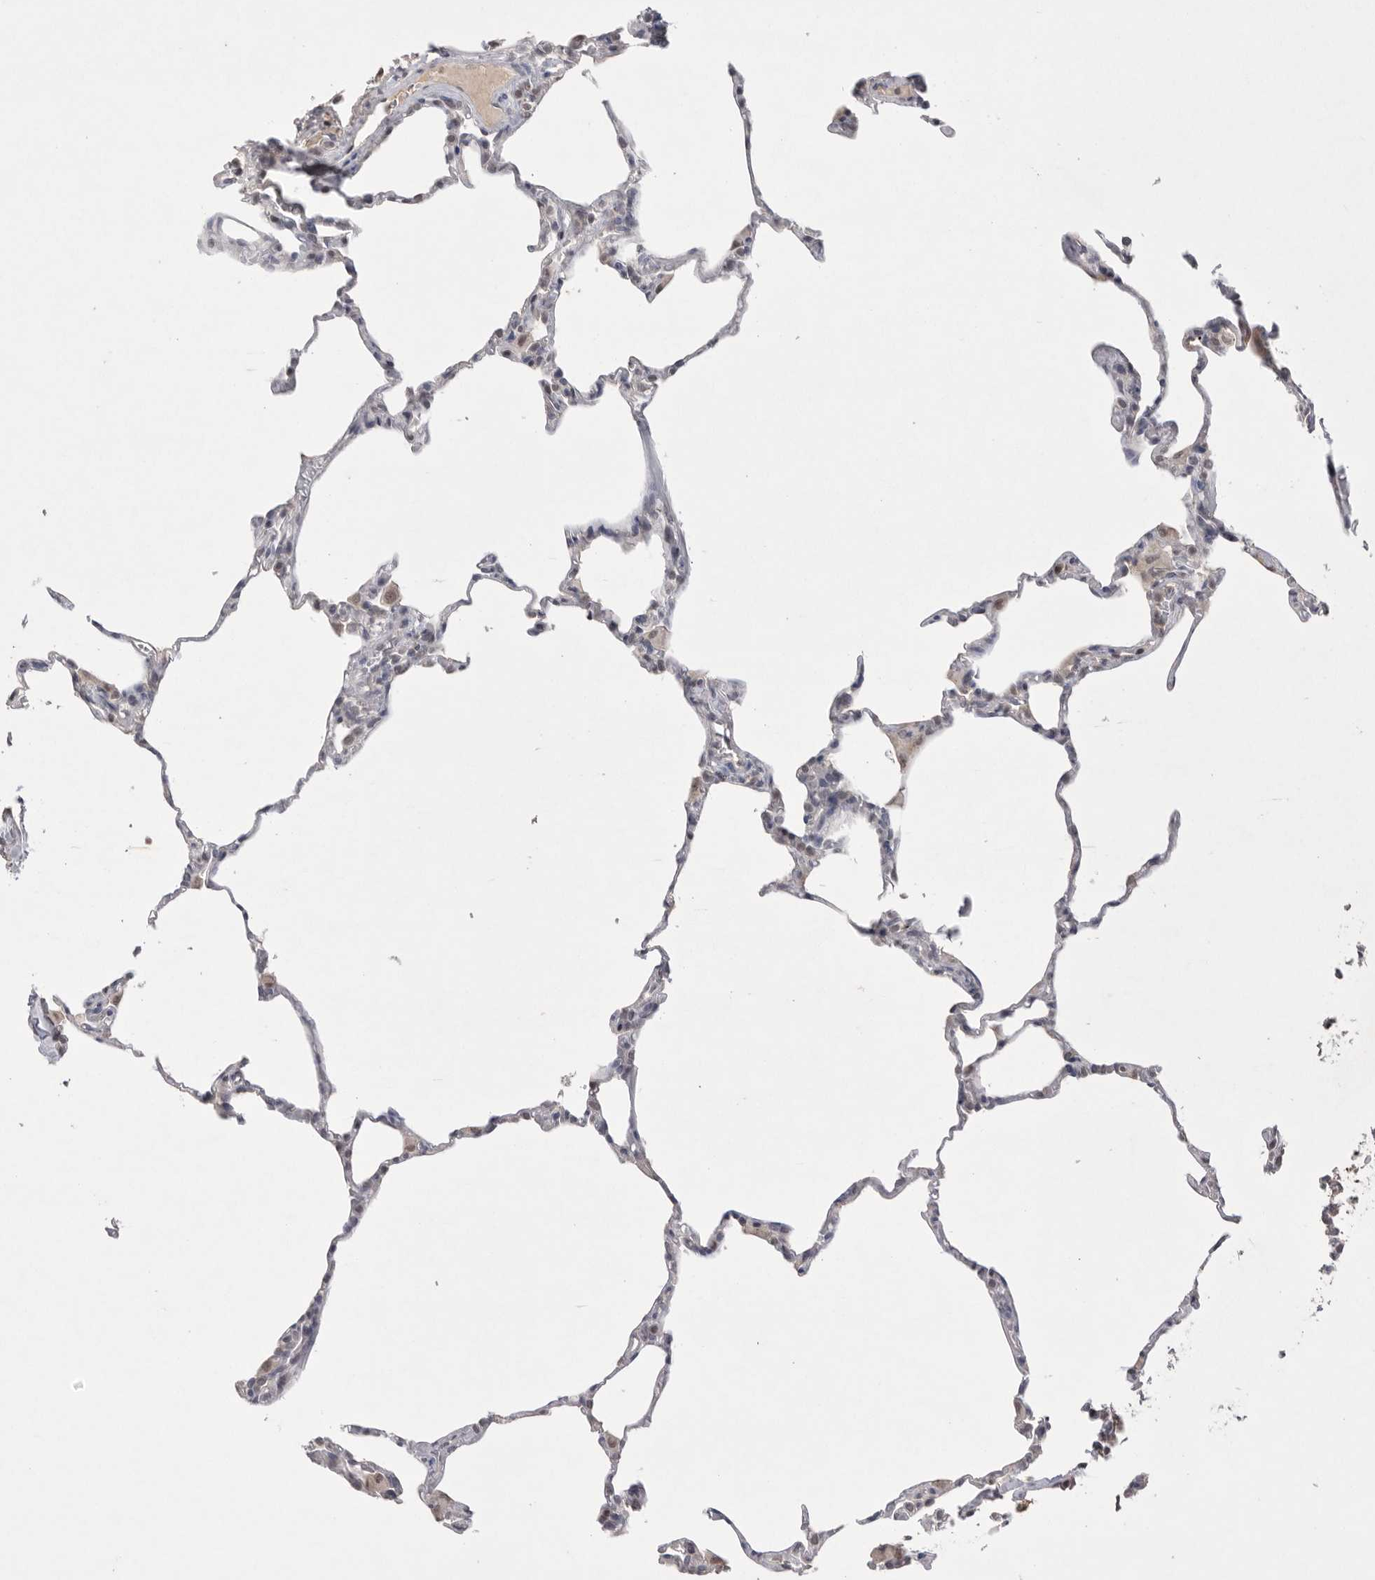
{"staining": {"intensity": "negative", "quantity": "none", "location": "none"}, "tissue": "lung", "cell_type": "Alveolar cells", "image_type": "normal", "snomed": [{"axis": "morphology", "description": "Normal tissue, NOS"}, {"axis": "topography", "description": "Lung"}], "caption": "An immunohistochemistry micrograph of normal lung is shown. There is no staining in alveolar cells of lung.", "gene": "HUS1", "patient": {"sex": "male", "age": 20}}